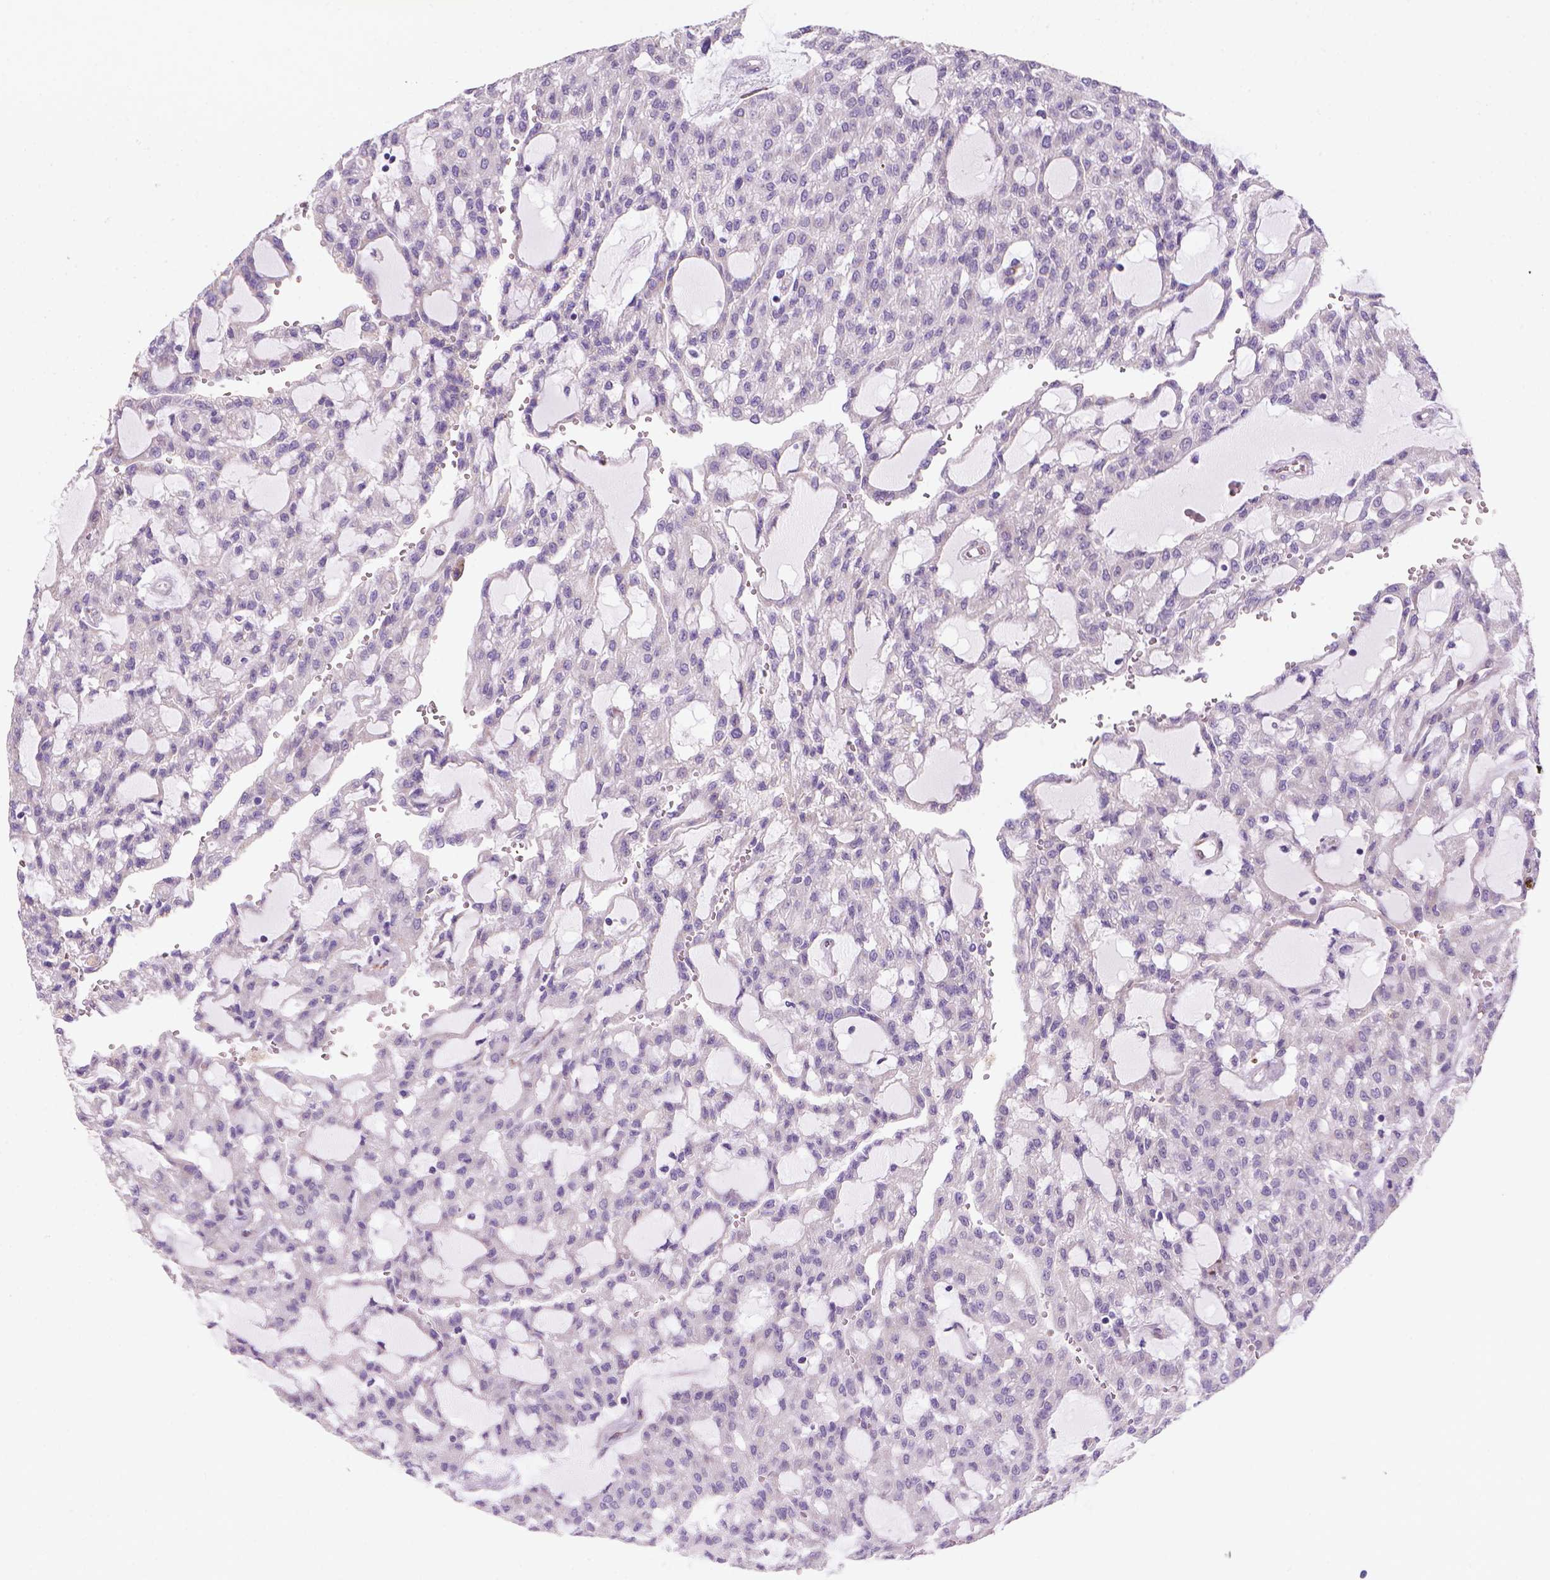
{"staining": {"intensity": "negative", "quantity": "none", "location": "none"}, "tissue": "renal cancer", "cell_type": "Tumor cells", "image_type": "cancer", "snomed": [{"axis": "morphology", "description": "Adenocarcinoma, NOS"}, {"axis": "topography", "description": "Kidney"}], "caption": "High magnification brightfield microscopy of renal cancer (adenocarcinoma) stained with DAB (brown) and counterstained with hematoxylin (blue): tumor cells show no significant positivity.", "gene": "CES2", "patient": {"sex": "male", "age": 63}}